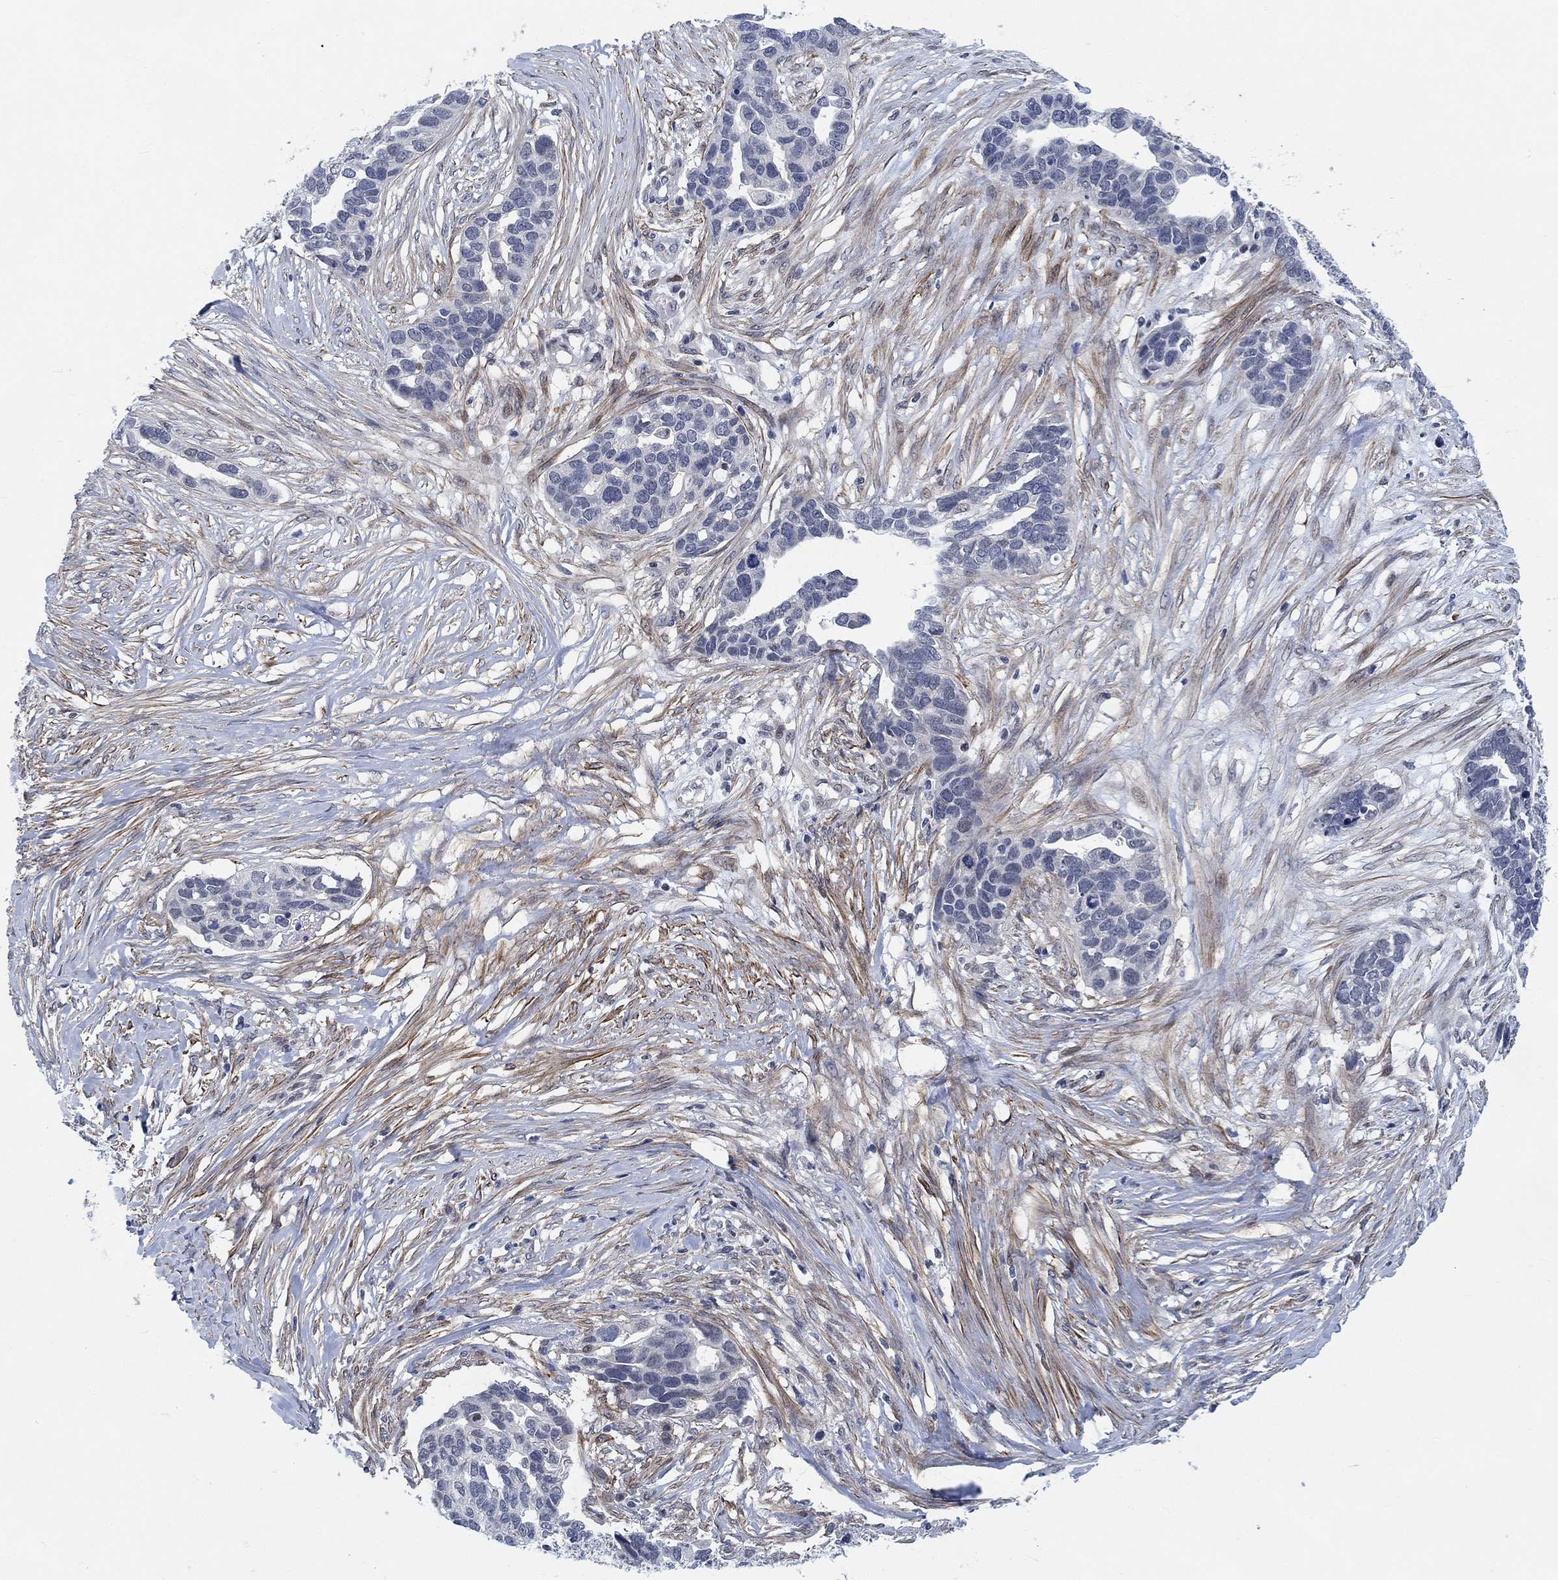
{"staining": {"intensity": "negative", "quantity": "none", "location": "none"}, "tissue": "ovarian cancer", "cell_type": "Tumor cells", "image_type": "cancer", "snomed": [{"axis": "morphology", "description": "Cystadenocarcinoma, serous, NOS"}, {"axis": "topography", "description": "Ovary"}], "caption": "This is an immunohistochemistry (IHC) micrograph of human ovarian serous cystadenocarcinoma. There is no expression in tumor cells.", "gene": "KCNH8", "patient": {"sex": "female", "age": 54}}